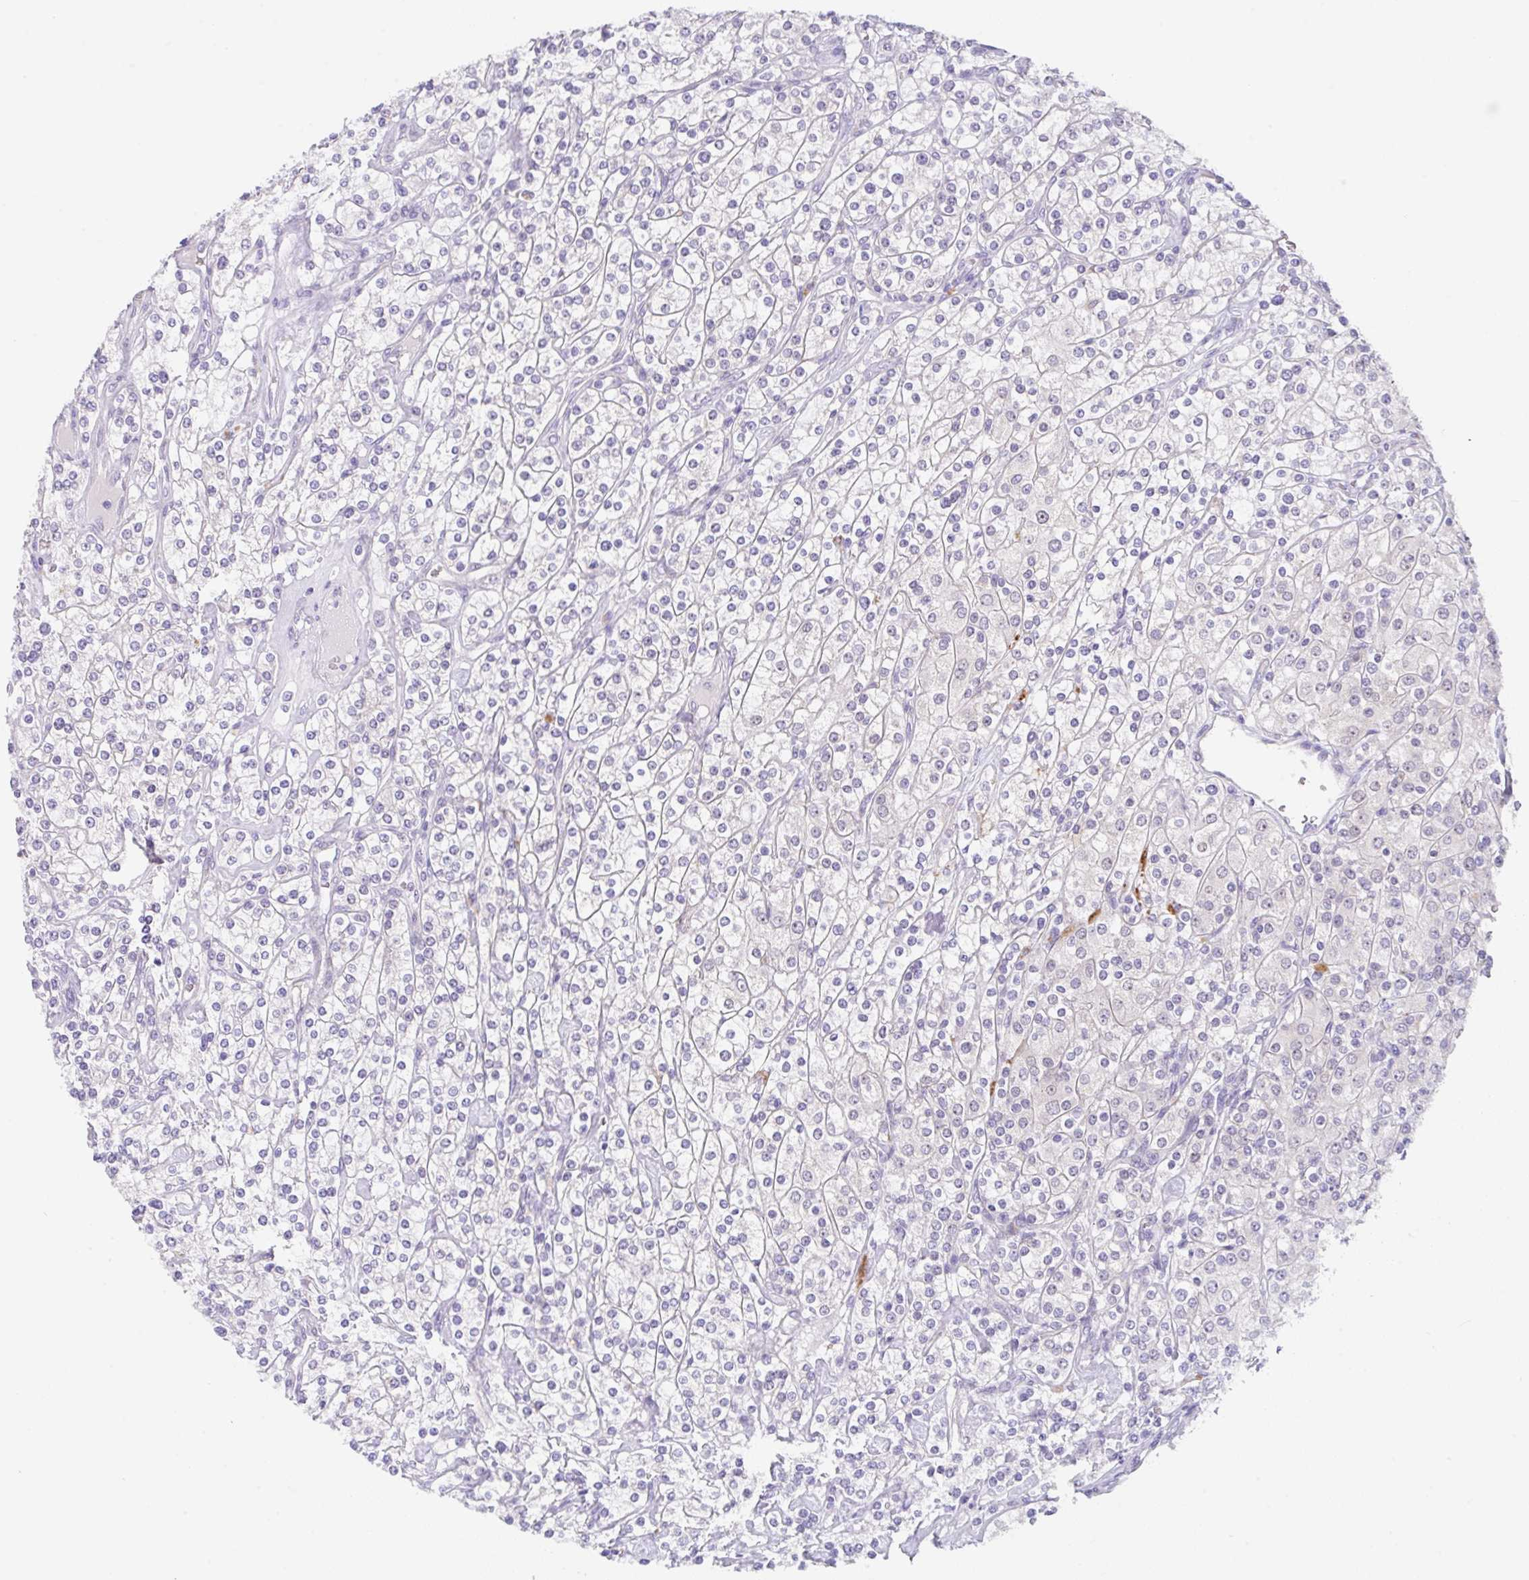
{"staining": {"intensity": "negative", "quantity": "none", "location": "none"}, "tissue": "renal cancer", "cell_type": "Tumor cells", "image_type": "cancer", "snomed": [{"axis": "morphology", "description": "Adenocarcinoma, NOS"}, {"axis": "topography", "description": "Kidney"}], "caption": "IHC micrograph of human renal cancer (adenocarcinoma) stained for a protein (brown), which displays no expression in tumor cells.", "gene": "TRAF4", "patient": {"sex": "male", "age": 77}}